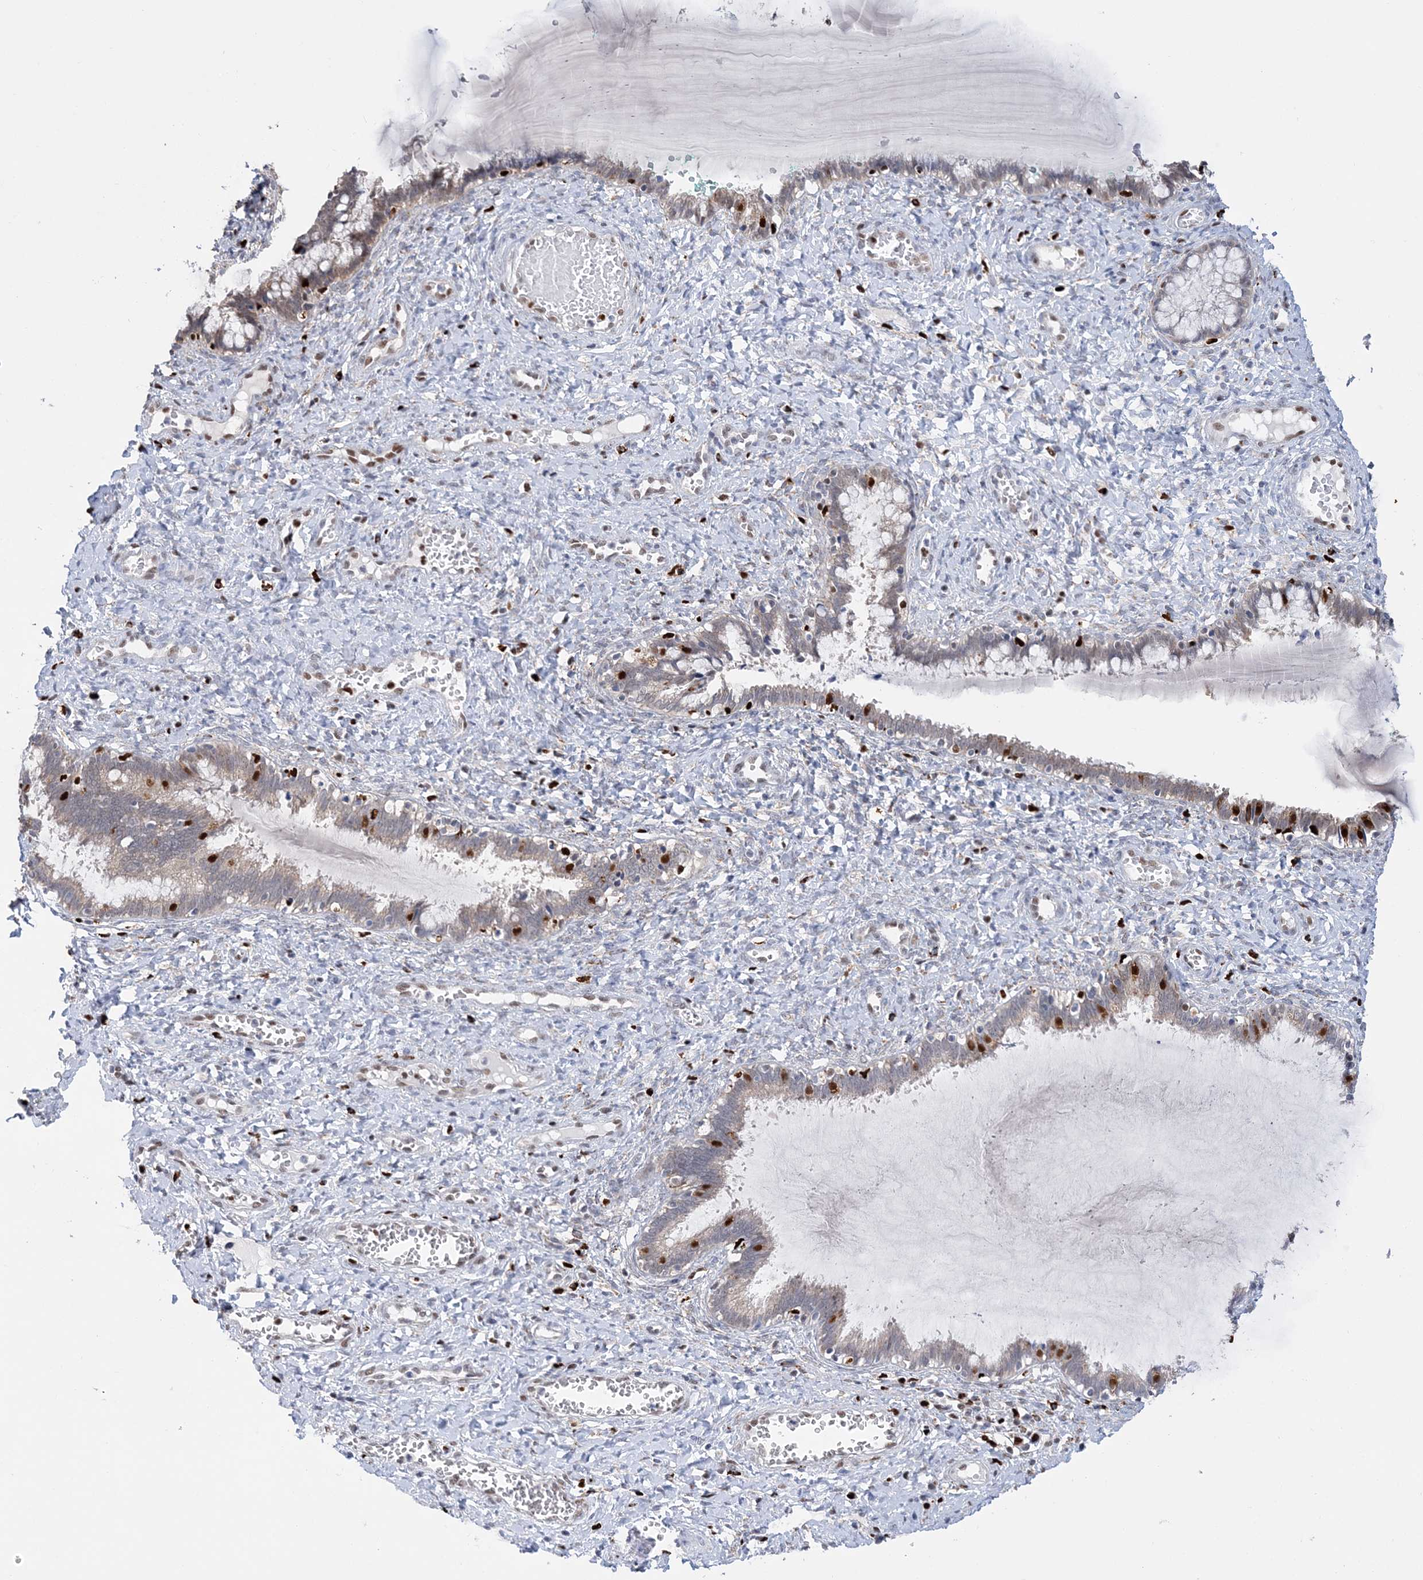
{"staining": {"intensity": "moderate", "quantity": "<25%", "location": "nuclear"}, "tissue": "cervix", "cell_type": "Glandular cells", "image_type": "normal", "snomed": [{"axis": "morphology", "description": "Normal tissue, NOS"}, {"axis": "morphology", "description": "Adenocarcinoma, NOS"}, {"axis": "topography", "description": "Cervix"}], "caption": "About <25% of glandular cells in unremarkable cervix reveal moderate nuclear protein expression as visualized by brown immunohistochemical staining.", "gene": "NIT2", "patient": {"sex": "female", "age": 29}}